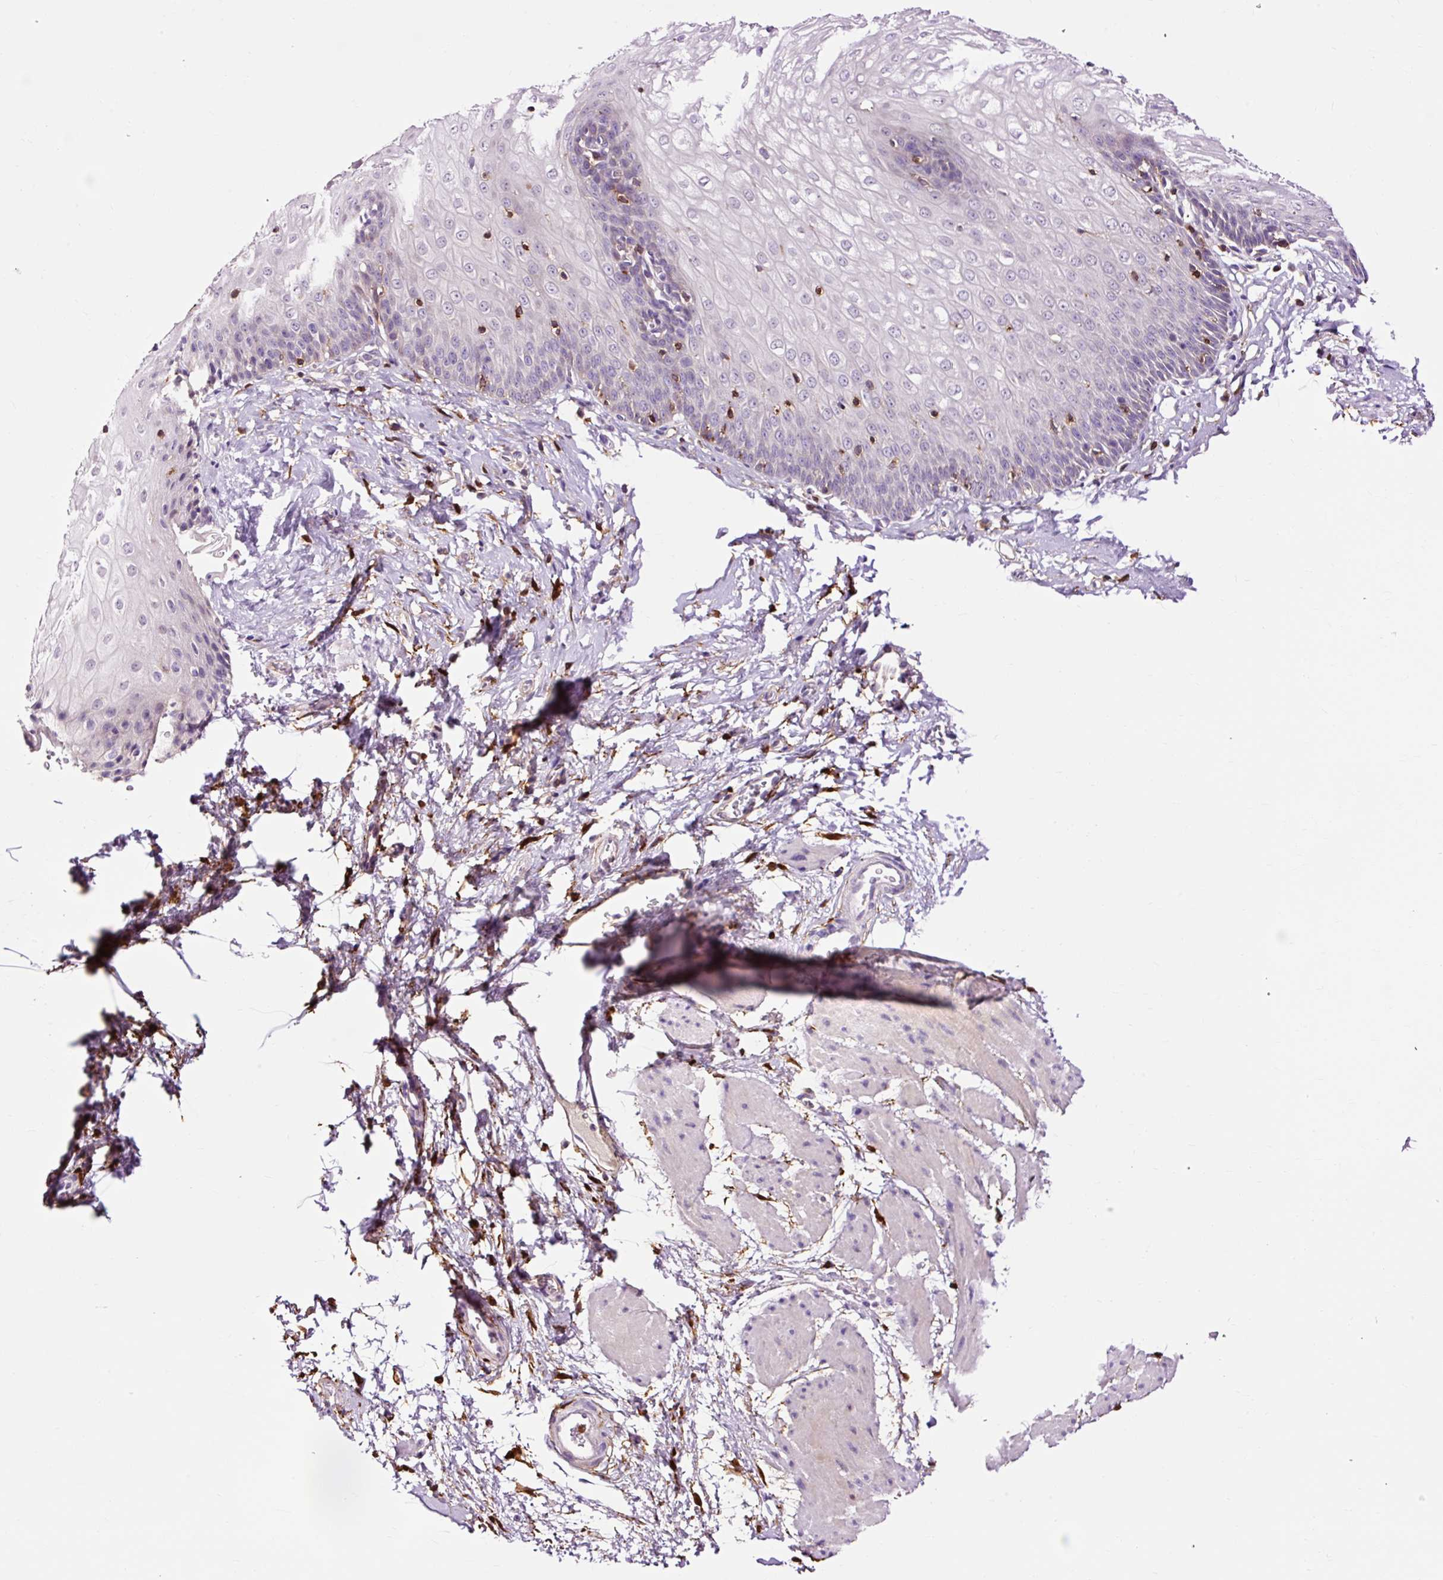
{"staining": {"intensity": "negative", "quantity": "none", "location": "none"}, "tissue": "esophagus", "cell_type": "Squamous epithelial cells", "image_type": "normal", "snomed": [{"axis": "morphology", "description": "Normal tissue, NOS"}, {"axis": "topography", "description": "Esophagus"}], "caption": "An immunohistochemistry (IHC) histopathology image of unremarkable esophagus is shown. There is no staining in squamous epithelial cells of esophagus. The staining is performed using DAB brown chromogen with nuclei counter-stained in using hematoxylin.", "gene": "CD83", "patient": {"sex": "male", "age": 70}}